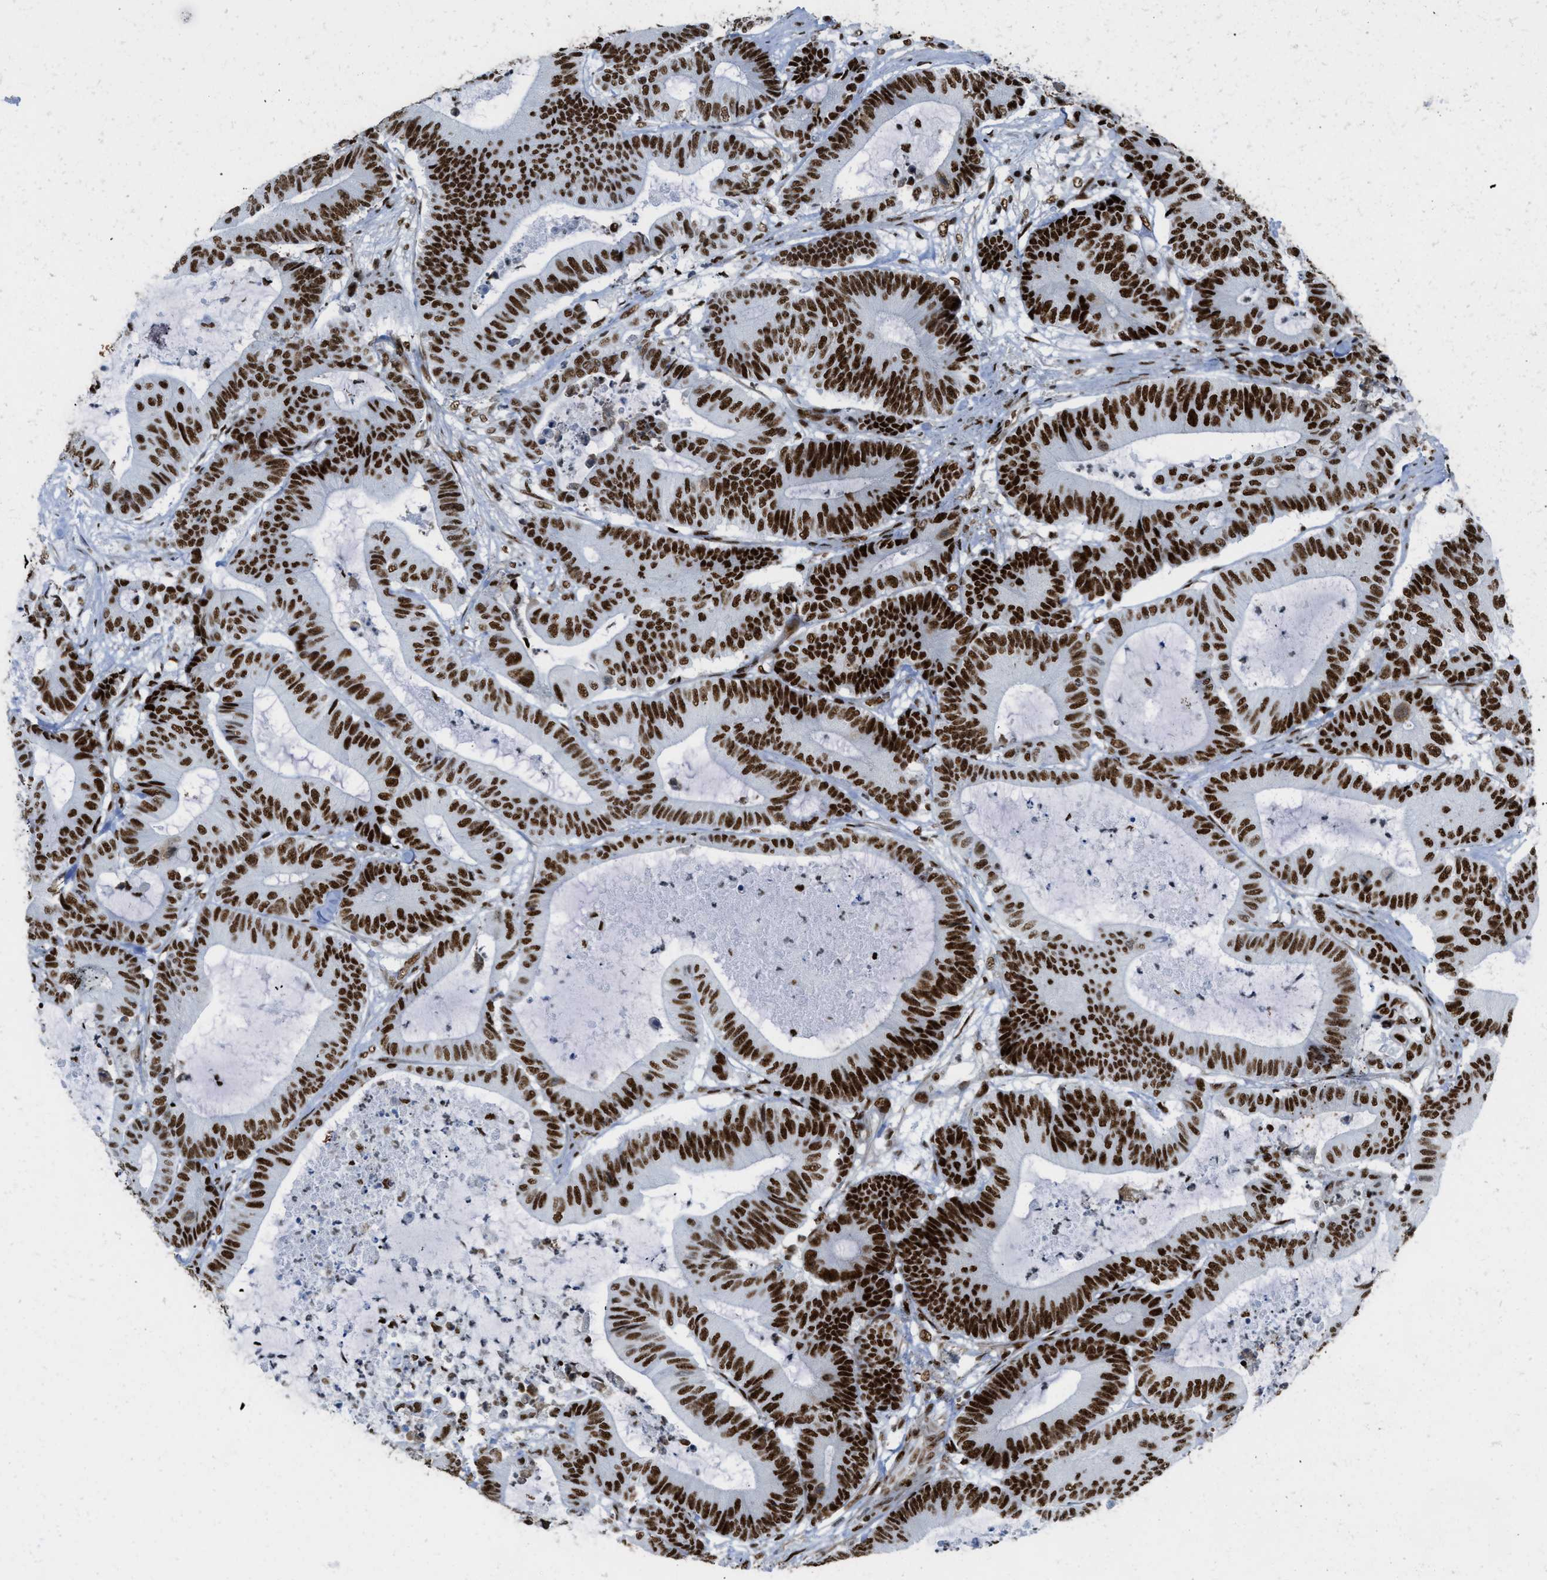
{"staining": {"intensity": "strong", "quantity": ">75%", "location": "nuclear"}, "tissue": "colorectal cancer", "cell_type": "Tumor cells", "image_type": "cancer", "snomed": [{"axis": "morphology", "description": "Adenocarcinoma, NOS"}, {"axis": "topography", "description": "Colon"}], "caption": "Strong nuclear protein expression is present in approximately >75% of tumor cells in adenocarcinoma (colorectal).", "gene": "ZNF207", "patient": {"sex": "female", "age": 84}}